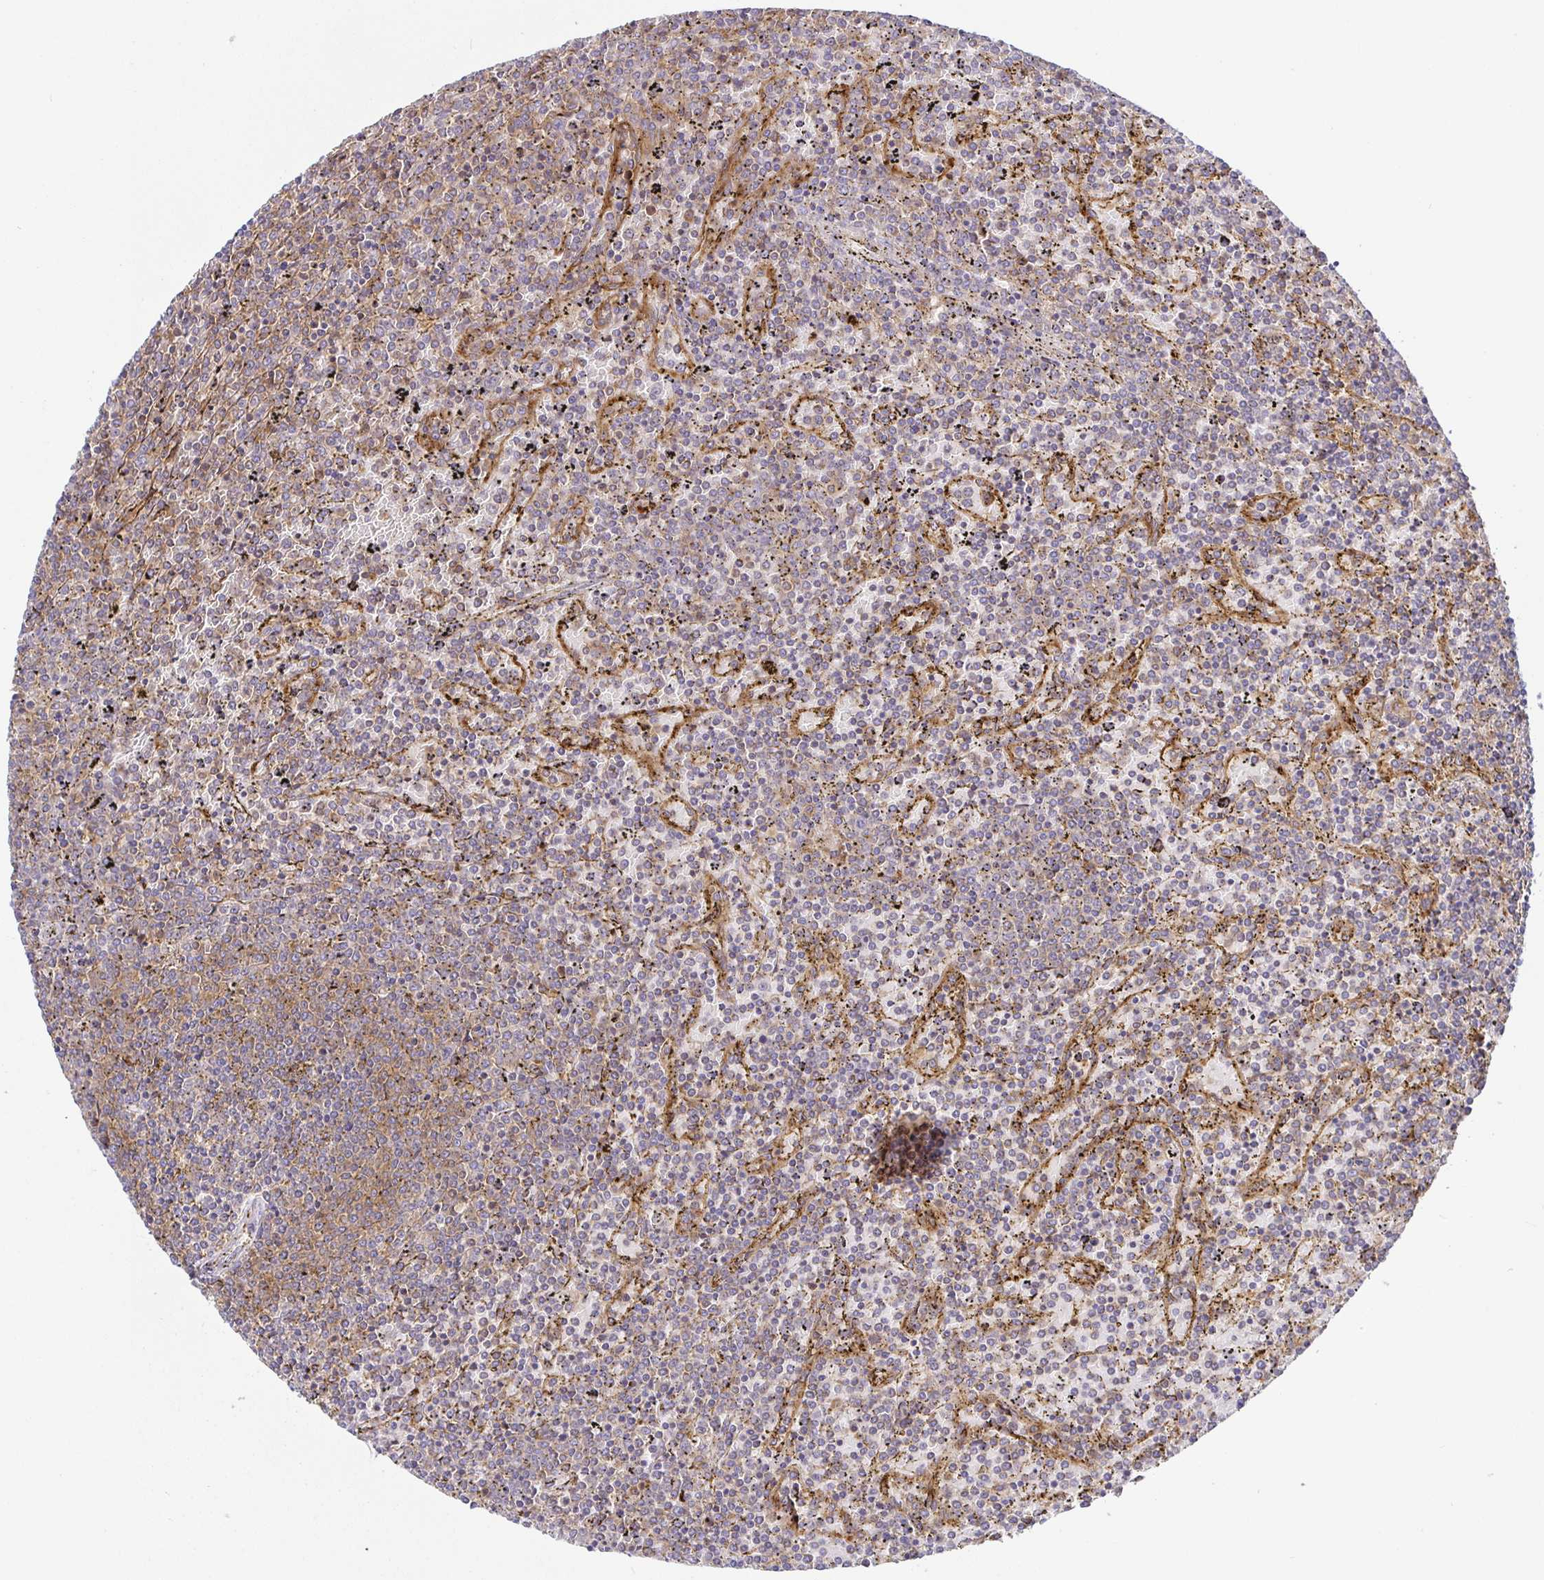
{"staining": {"intensity": "weak", "quantity": "<25%", "location": "cytoplasmic/membranous"}, "tissue": "lymphoma", "cell_type": "Tumor cells", "image_type": "cancer", "snomed": [{"axis": "morphology", "description": "Malignant lymphoma, non-Hodgkin's type, Low grade"}, {"axis": "topography", "description": "Spleen"}], "caption": "A histopathology image of lymphoma stained for a protein reveals no brown staining in tumor cells.", "gene": "SNX8", "patient": {"sex": "female", "age": 77}}